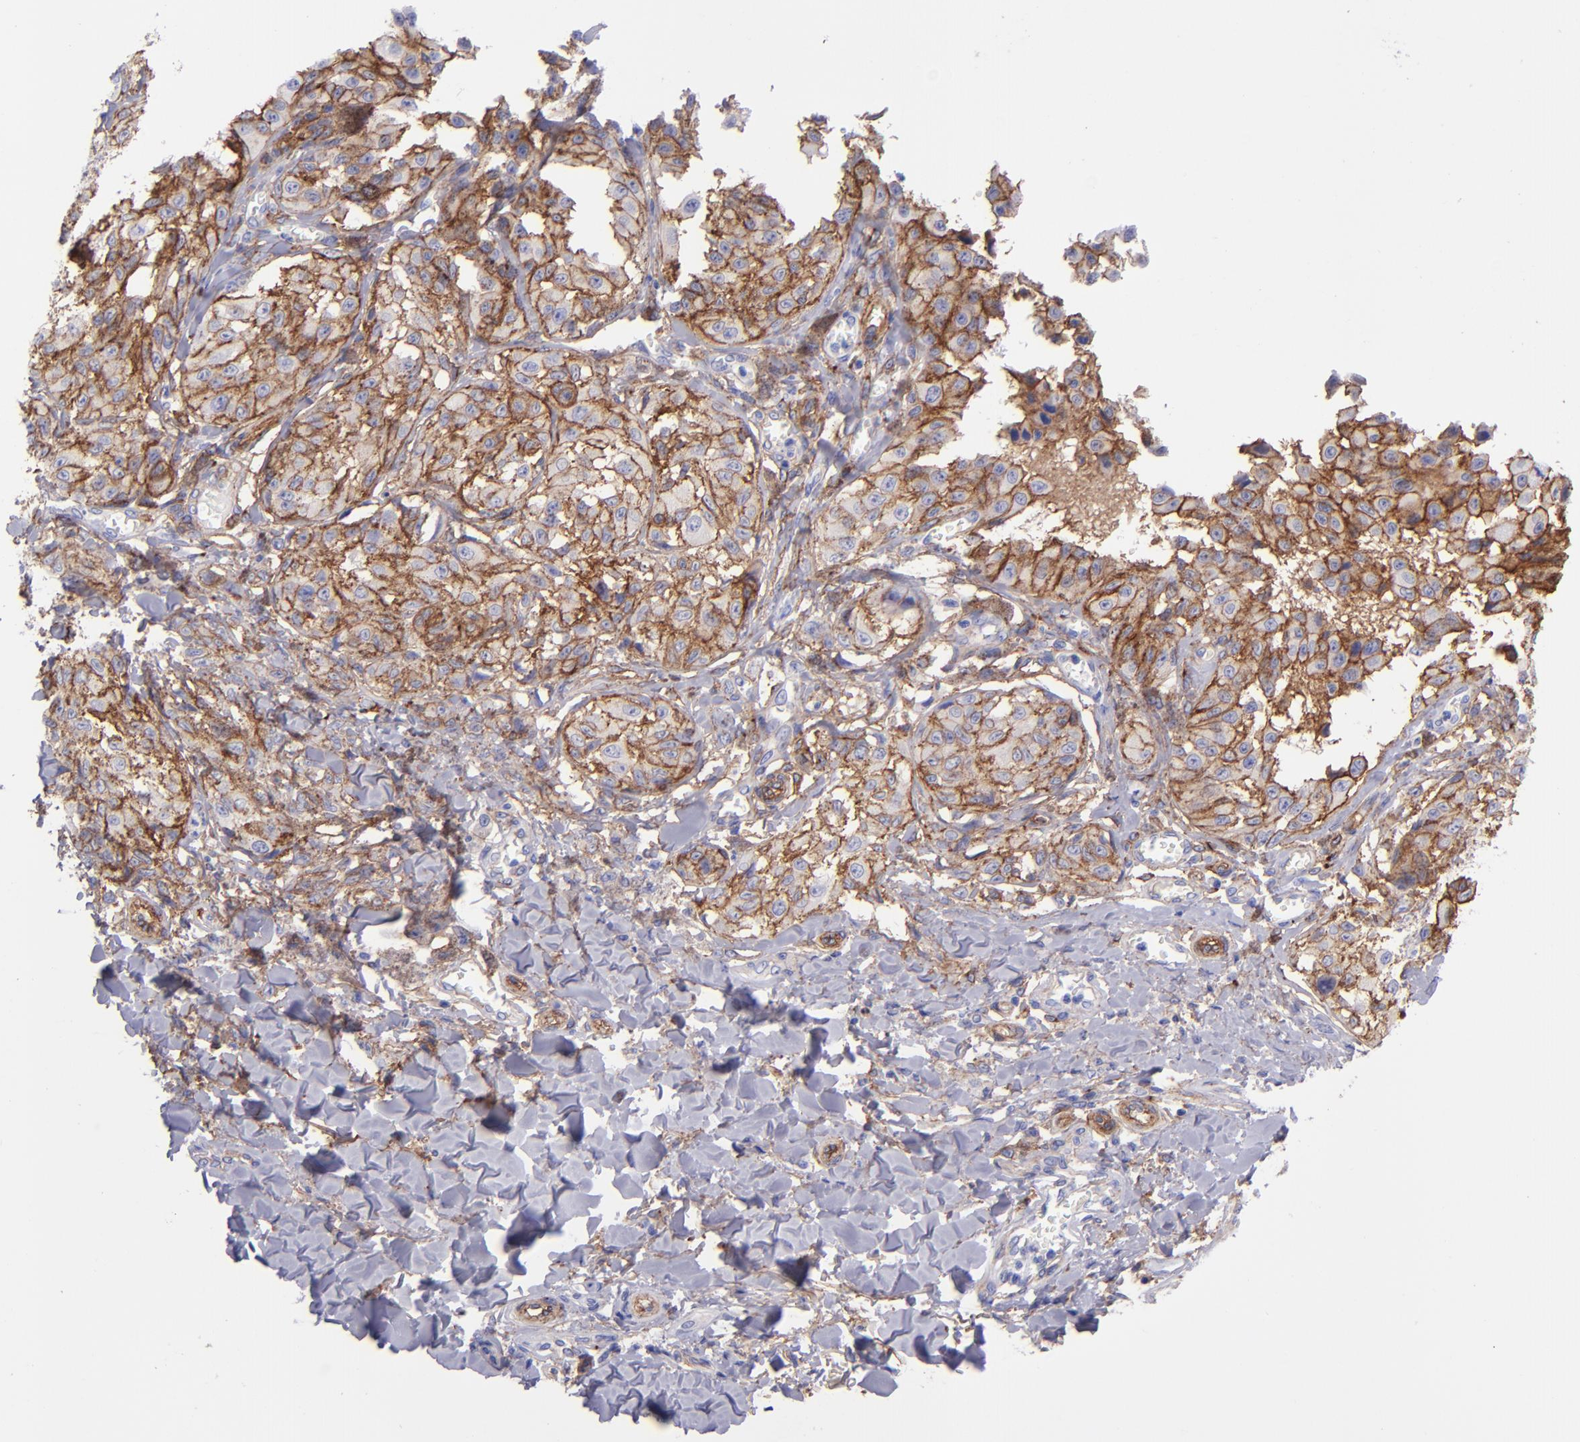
{"staining": {"intensity": "moderate", "quantity": ">75%", "location": "cytoplasmic/membranous"}, "tissue": "melanoma", "cell_type": "Tumor cells", "image_type": "cancer", "snomed": [{"axis": "morphology", "description": "Malignant melanoma, NOS"}, {"axis": "topography", "description": "Skin"}], "caption": "High-power microscopy captured an IHC histopathology image of melanoma, revealing moderate cytoplasmic/membranous positivity in approximately >75% of tumor cells.", "gene": "ITGAV", "patient": {"sex": "female", "age": 82}}